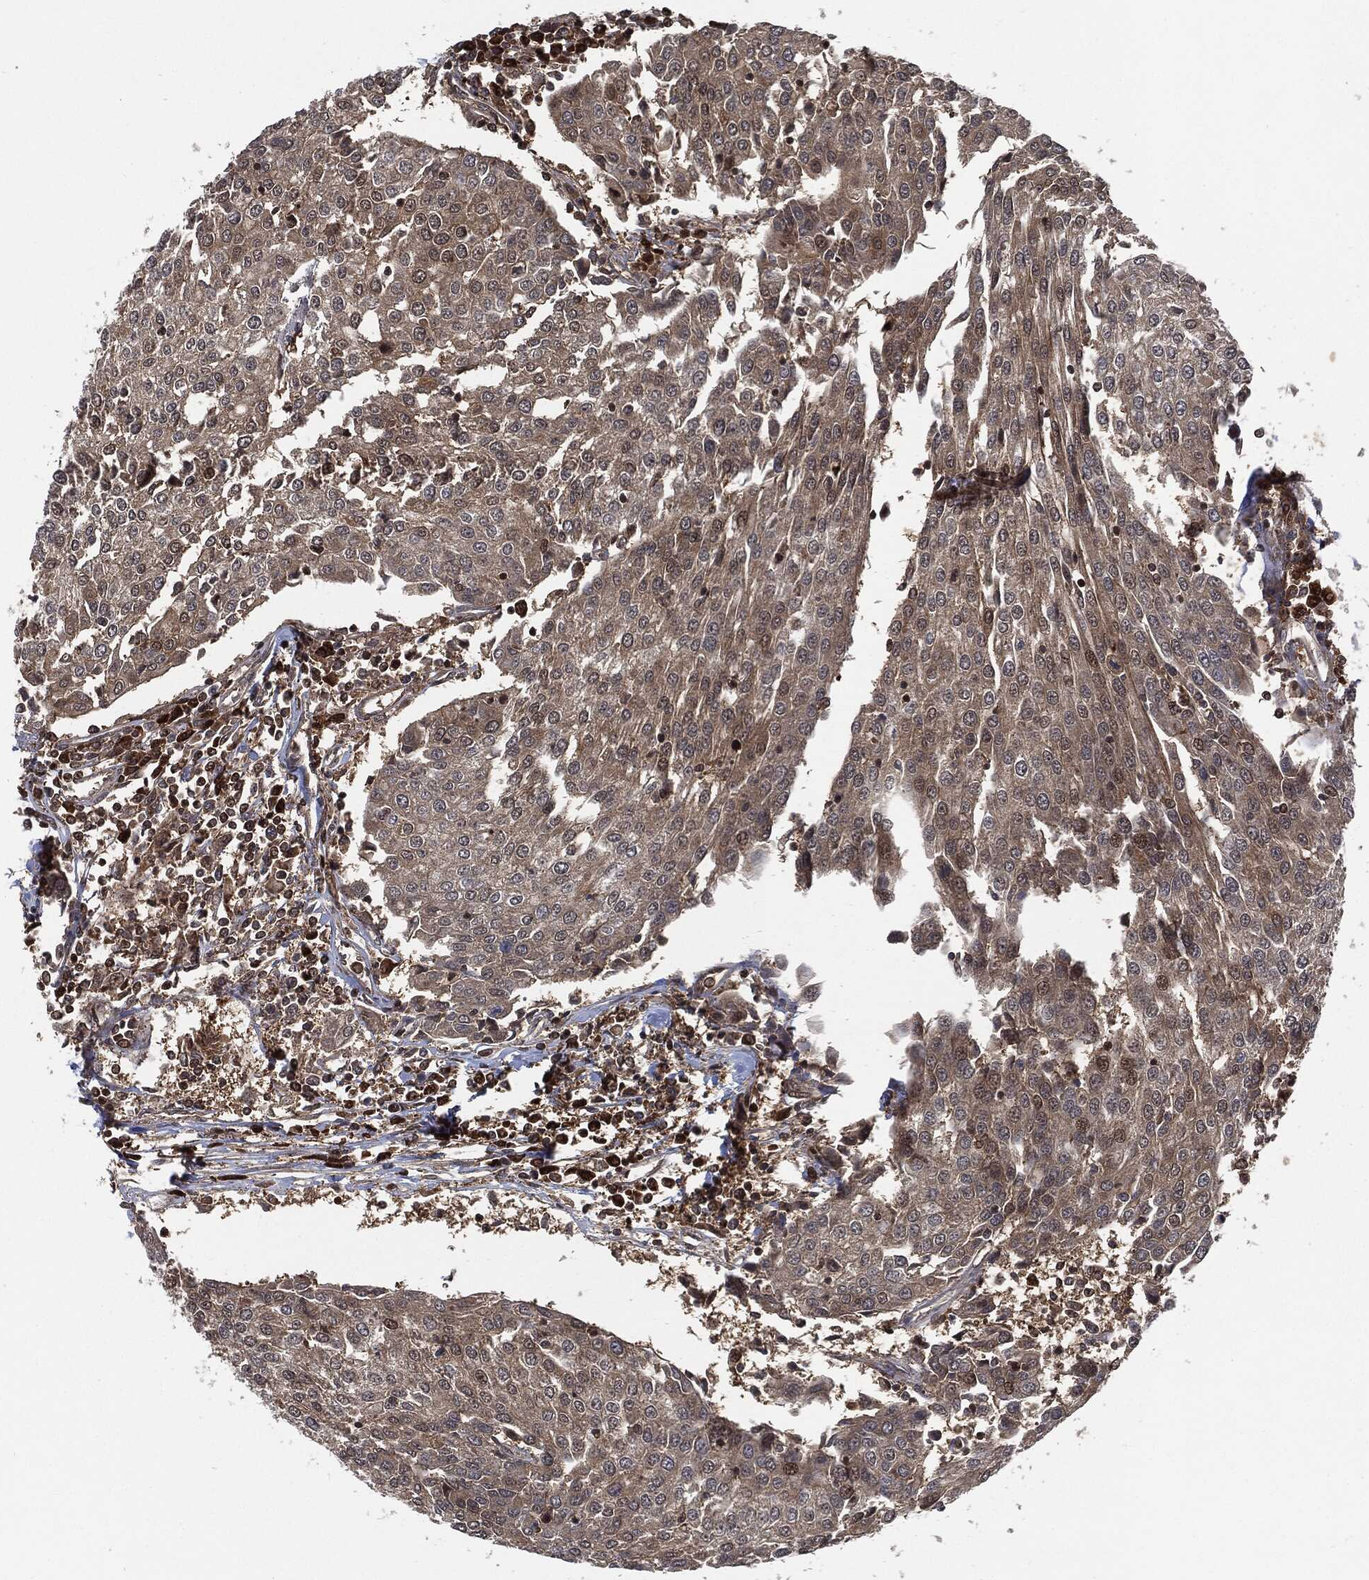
{"staining": {"intensity": "weak", "quantity": "25%-75%", "location": "cytoplasmic/membranous"}, "tissue": "urothelial cancer", "cell_type": "Tumor cells", "image_type": "cancer", "snomed": [{"axis": "morphology", "description": "Urothelial carcinoma, High grade"}, {"axis": "topography", "description": "Urinary bladder"}], "caption": "Urothelial cancer tissue exhibits weak cytoplasmic/membranous positivity in approximately 25%-75% of tumor cells, visualized by immunohistochemistry. (DAB (3,3'-diaminobenzidine) IHC with brightfield microscopy, high magnification).", "gene": "CUTA", "patient": {"sex": "female", "age": 85}}